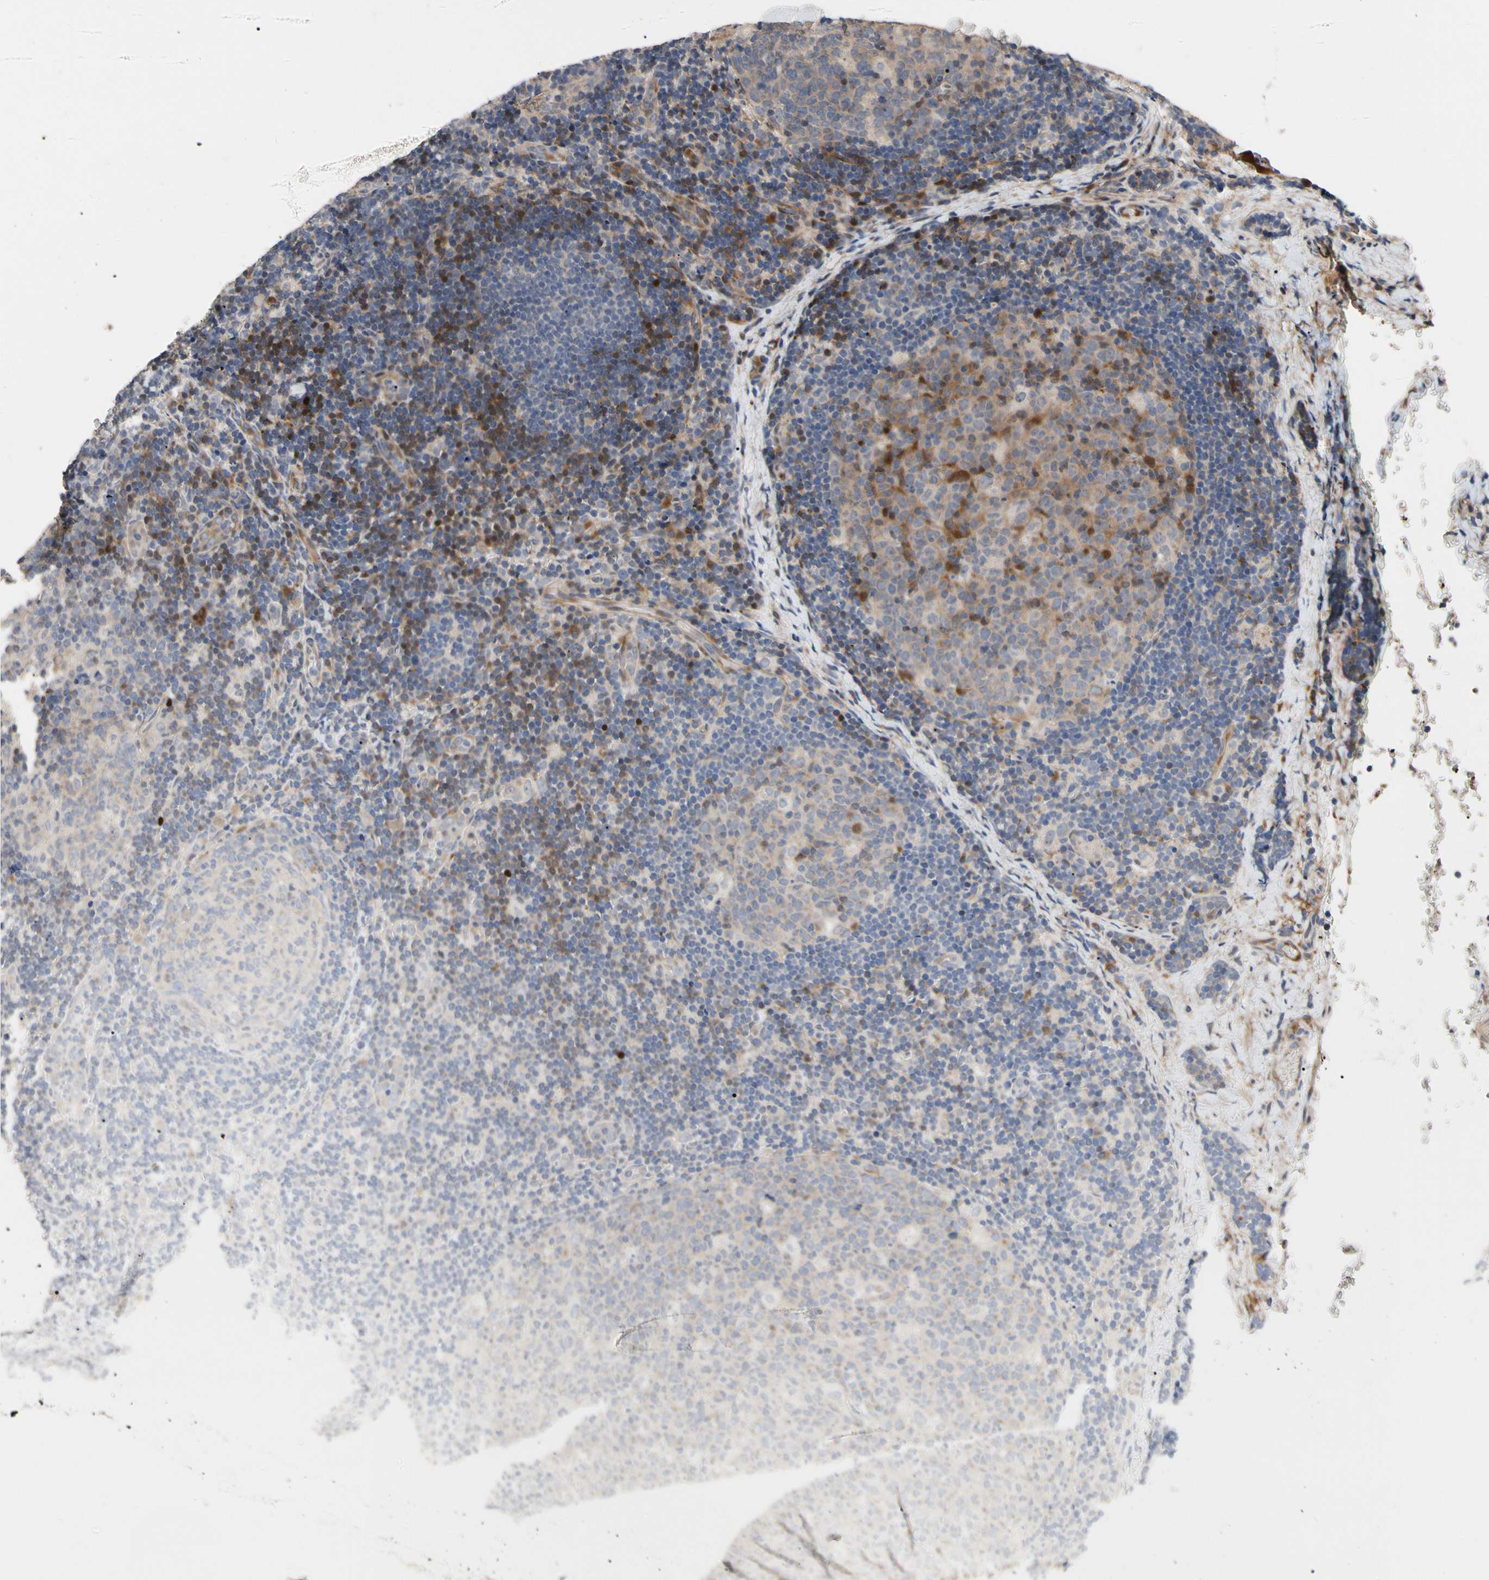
{"staining": {"intensity": "strong", "quantity": "<25%", "location": "cytoplasmic/membranous,nuclear"}, "tissue": "lymph node", "cell_type": "Germinal center cells", "image_type": "normal", "snomed": [{"axis": "morphology", "description": "Normal tissue, NOS"}, {"axis": "topography", "description": "Lymph node"}], "caption": "The histopathology image demonstrates immunohistochemical staining of normal lymph node. There is strong cytoplasmic/membranous,nuclear staining is identified in approximately <25% of germinal center cells.", "gene": "HMGCR", "patient": {"sex": "female", "age": 14}}